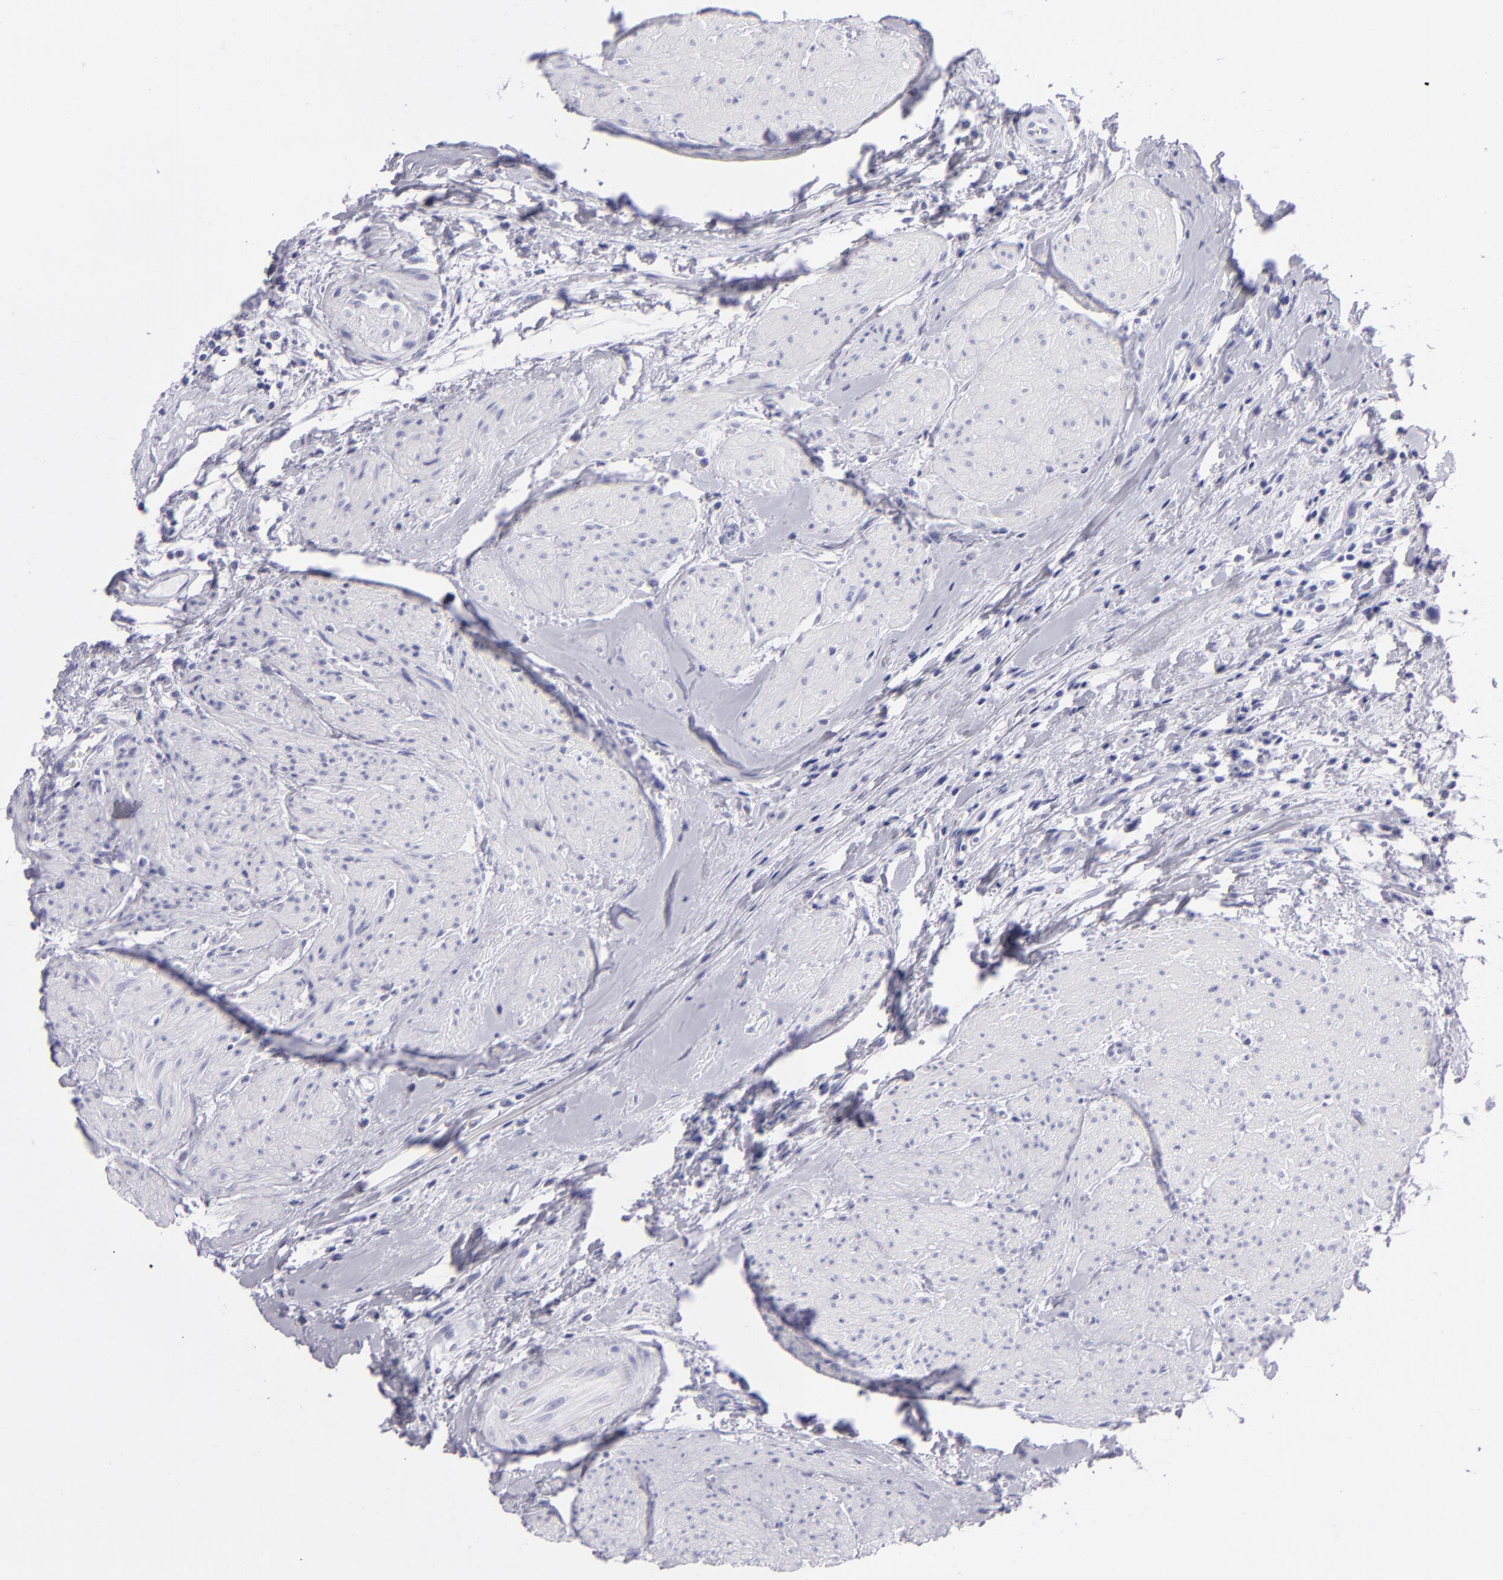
{"staining": {"intensity": "negative", "quantity": "none", "location": "none"}, "tissue": "urothelial cancer", "cell_type": "Tumor cells", "image_type": "cancer", "snomed": [{"axis": "morphology", "description": "Urothelial carcinoma, High grade"}, {"axis": "topography", "description": "Urinary bladder"}], "caption": "Tumor cells are negative for protein expression in human urothelial carcinoma (high-grade).", "gene": "PVALB", "patient": {"sex": "male", "age": 66}}